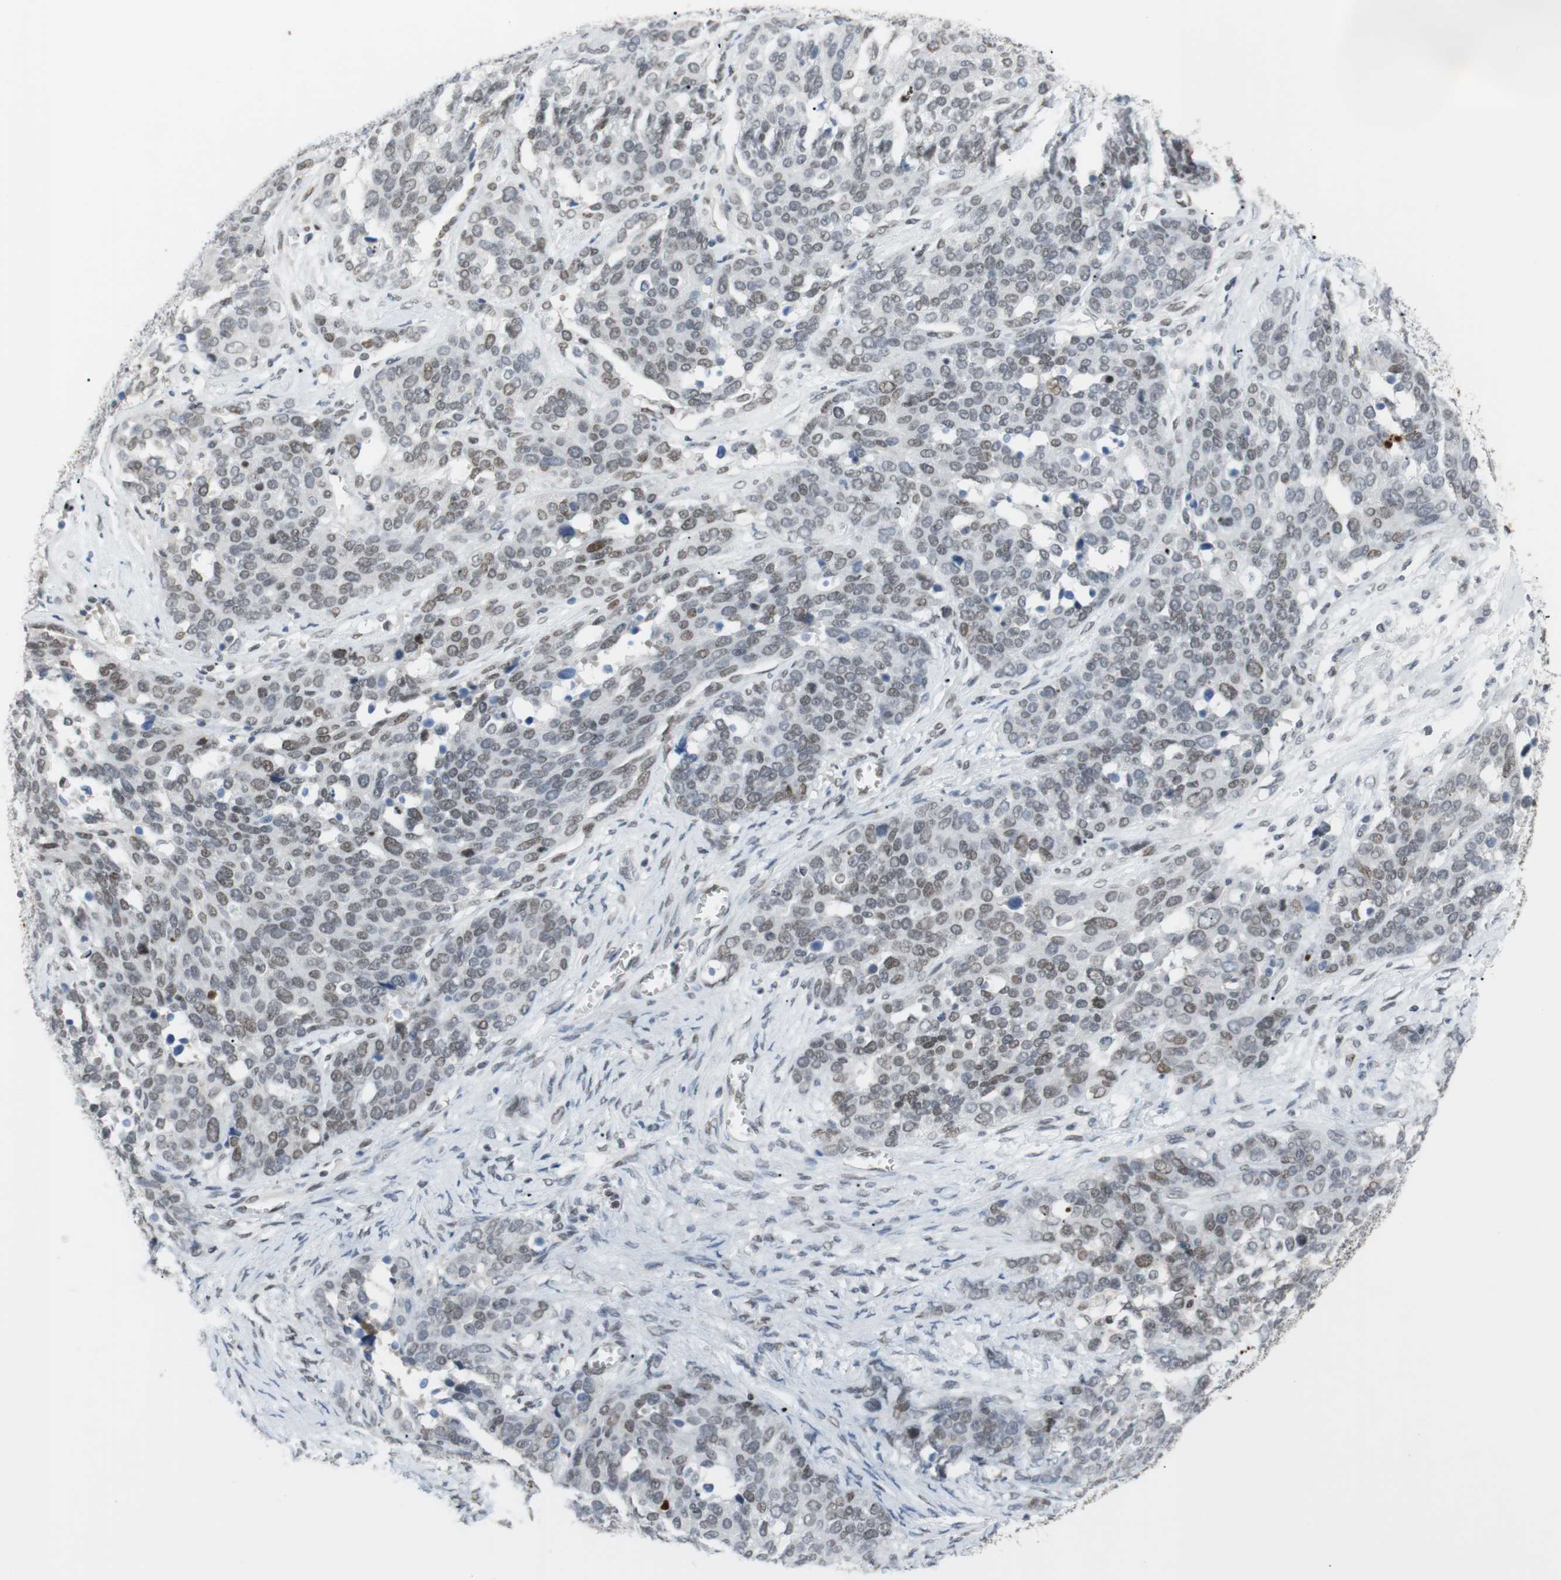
{"staining": {"intensity": "weak", "quantity": ">75%", "location": "nuclear"}, "tissue": "ovarian cancer", "cell_type": "Tumor cells", "image_type": "cancer", "snomed": [{"axis": "morphology", "description": "Cystadenocarcinoma, serous, NOS"}, {"axis": "topography", "description": "Ovary"}], "caption": "Serous cystadenocarcinoma (ovarian) stained with immunohistochemistry (IHC) exhibits weak nuclear expression in approximately >75% of tumor cells.", "gene": "BMI1", "patient": {"sex": "female", "age": 44}}